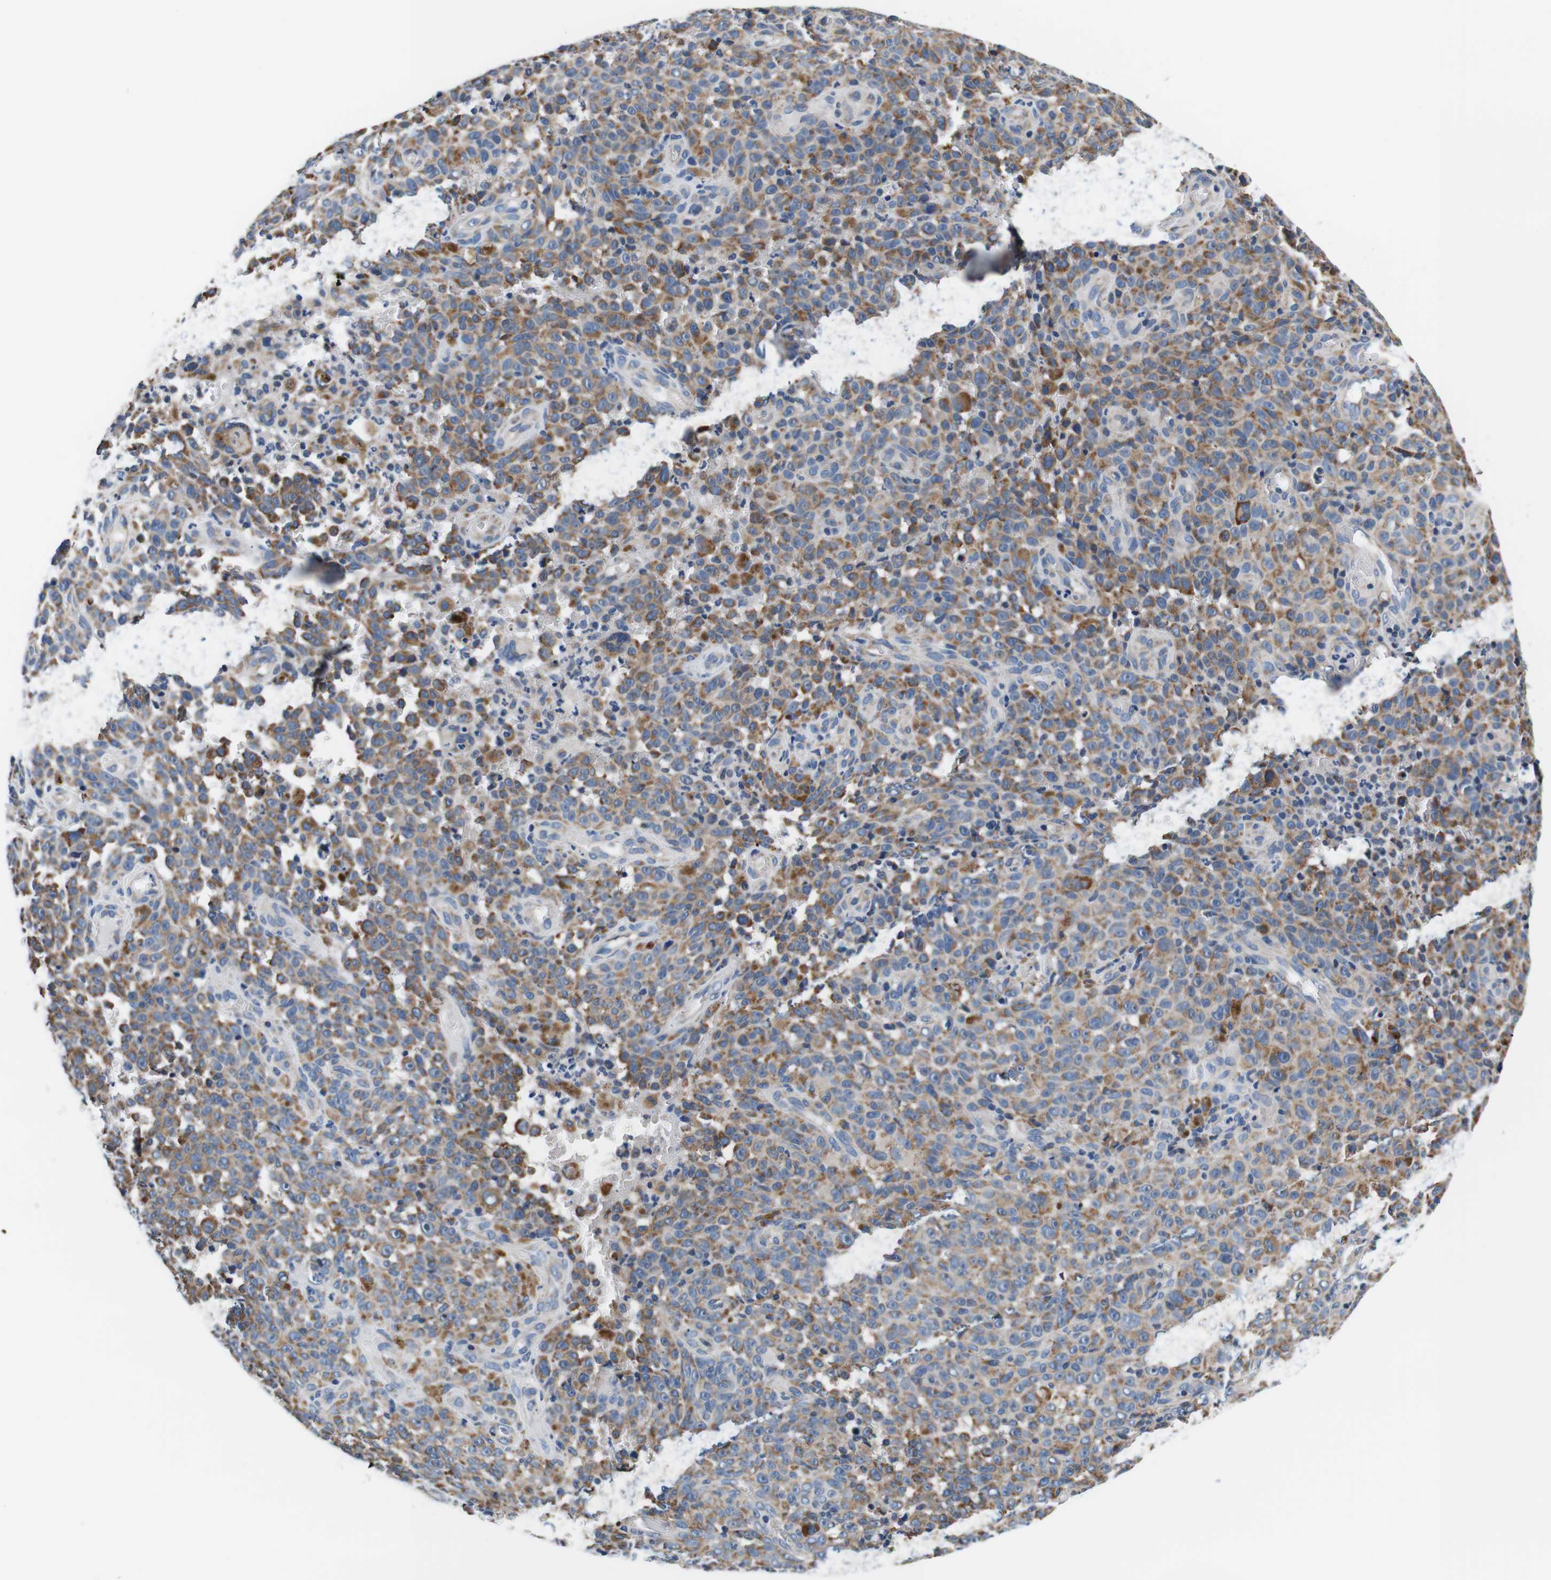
{"staining": {"intensity": "moderate", "quantity": ">75%", "location": "cytoplasmic/membranous"}, "tissue": "melanoma", "cell_type": "Tumor cells", "image_type": "cancer", "snomed": [{"axis": "morphology", "description": "Malignant melanoma, NOS"}, {"axis": "topography", "description": "Skin"}], "caption": "About >75% of tumor cells in human malignant melanoma exhibit moderate cytoplasmic/membranous protein staining as visualized by brown immunohistochemical staining.", "gene": "LRP4", "patient": {"sex": "female", "age": 82}}